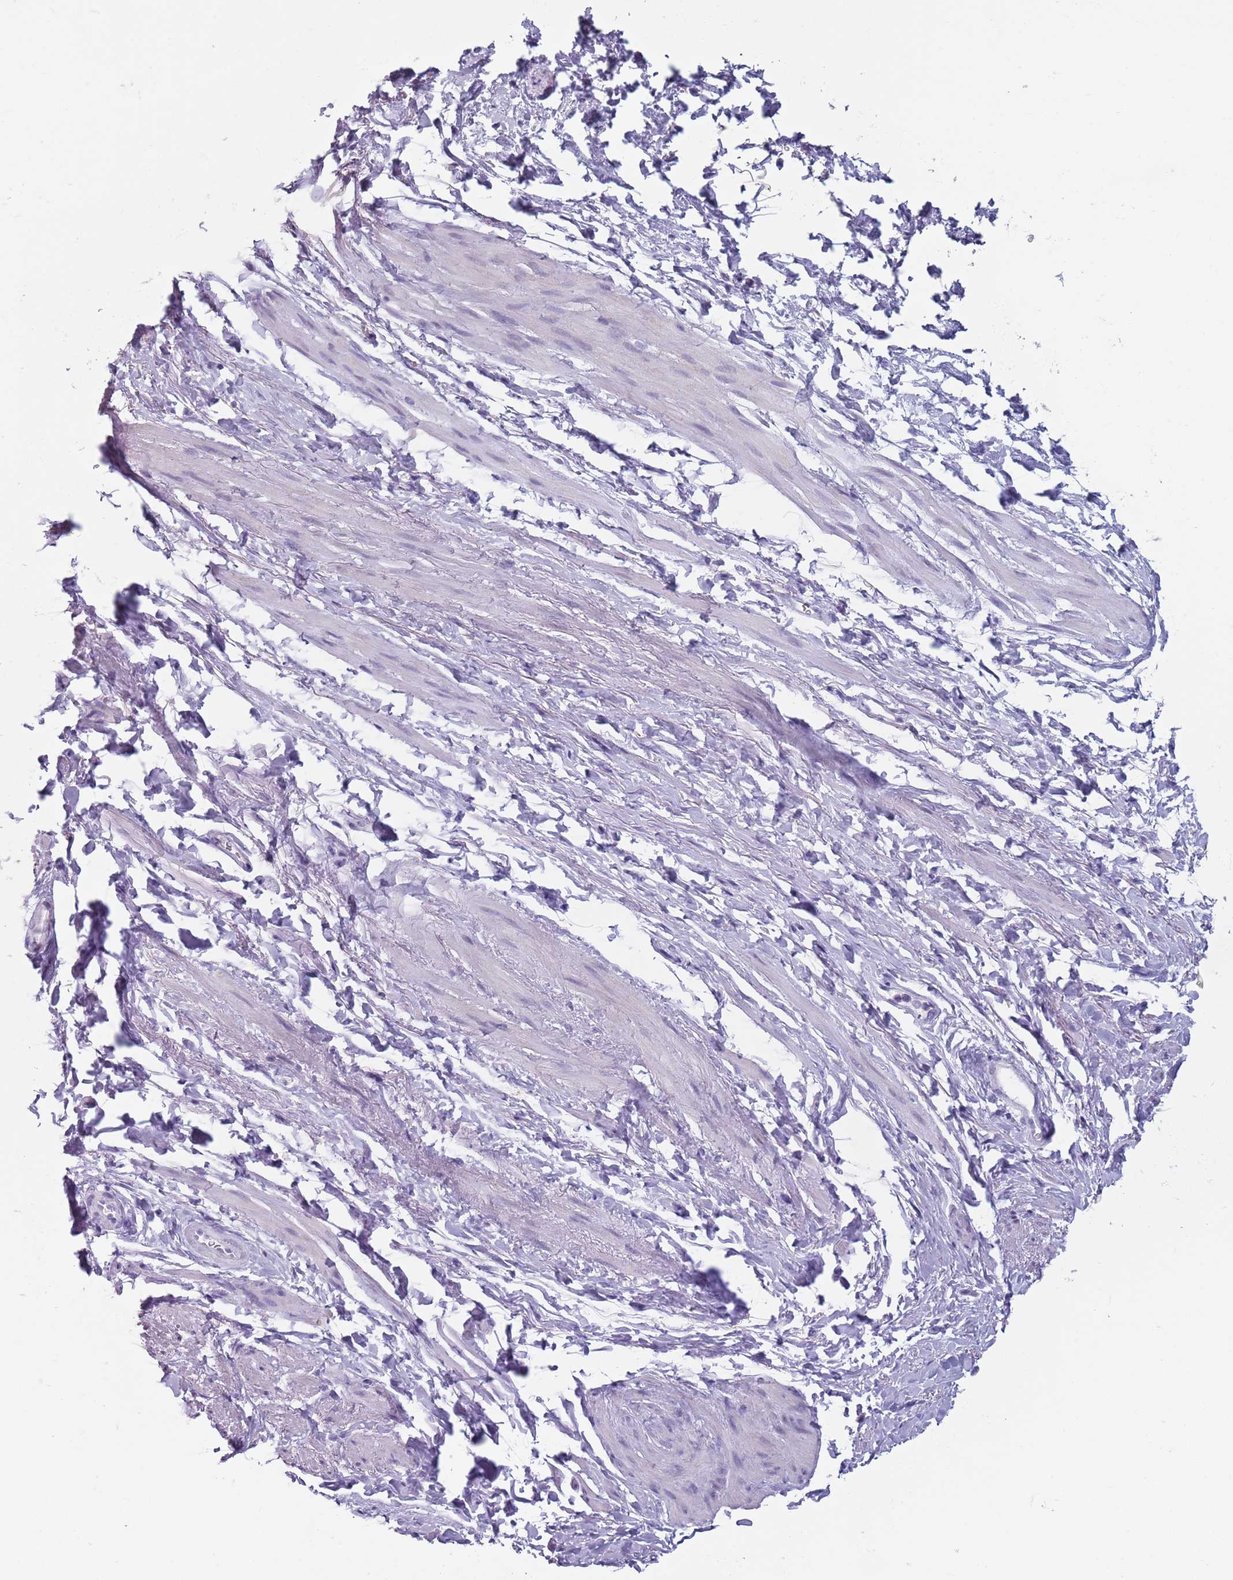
{"staining": {"intensity": "negative", "quantity": "none", "location": "none"}, "tissue": "smooth muscle", "cell_type": "Smooth muscle cells", "image_type": "normal", "snomed": [{"axis": "morphology", "description": "Normal tissue, NOS"}, {"axis": "topography", "description": "Smooth muscle"}, {"axis": "topography", "description": "Peripheral nerve tissue"}], "caption": "Histopathology image shows no significant protein staining in smooth muscle cells of benign smooth muscle.", "gene": "SPESP1", "patient": {"sex": "male", "age": 69}}